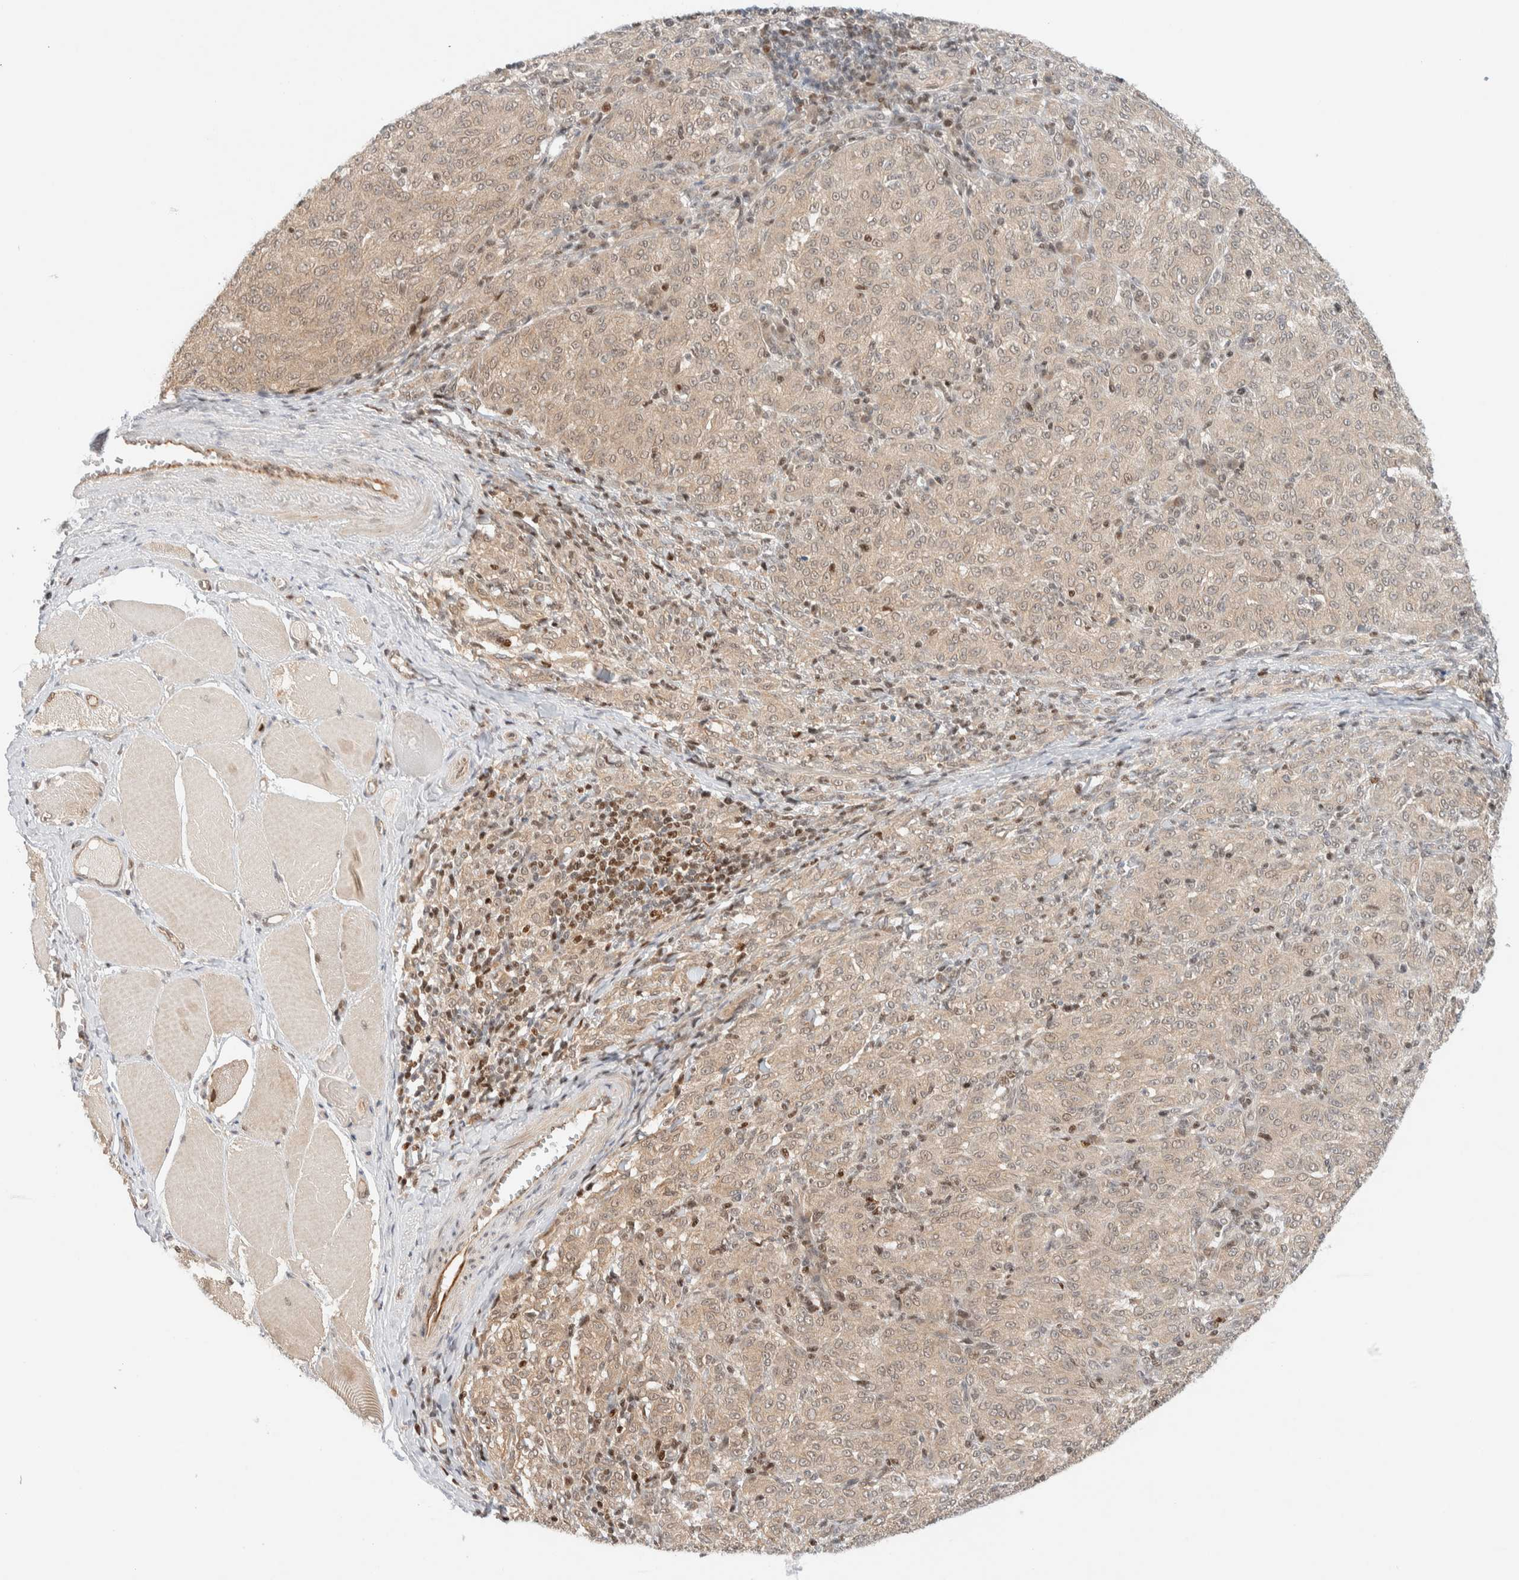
{"staining": {"intensity": "weak", "quantity": ">75%", "location": "cytoplasmic/membranous"}, "tissue": "melanoma", "cell_type": "Tumor cells", "image_type": "cancer", "snomed": [{"axis": "morphology", "description": "Malignant melanoma, NOS"}, {"axis": "topography", "description": "Skin"}], "caption": "Tumor cells demonstrate weak cytoplasmic/membranous expression in about >75% of cells in melanoma.", "gene": "C8orf76", "patient": {"sex": "female", "age": 72}}